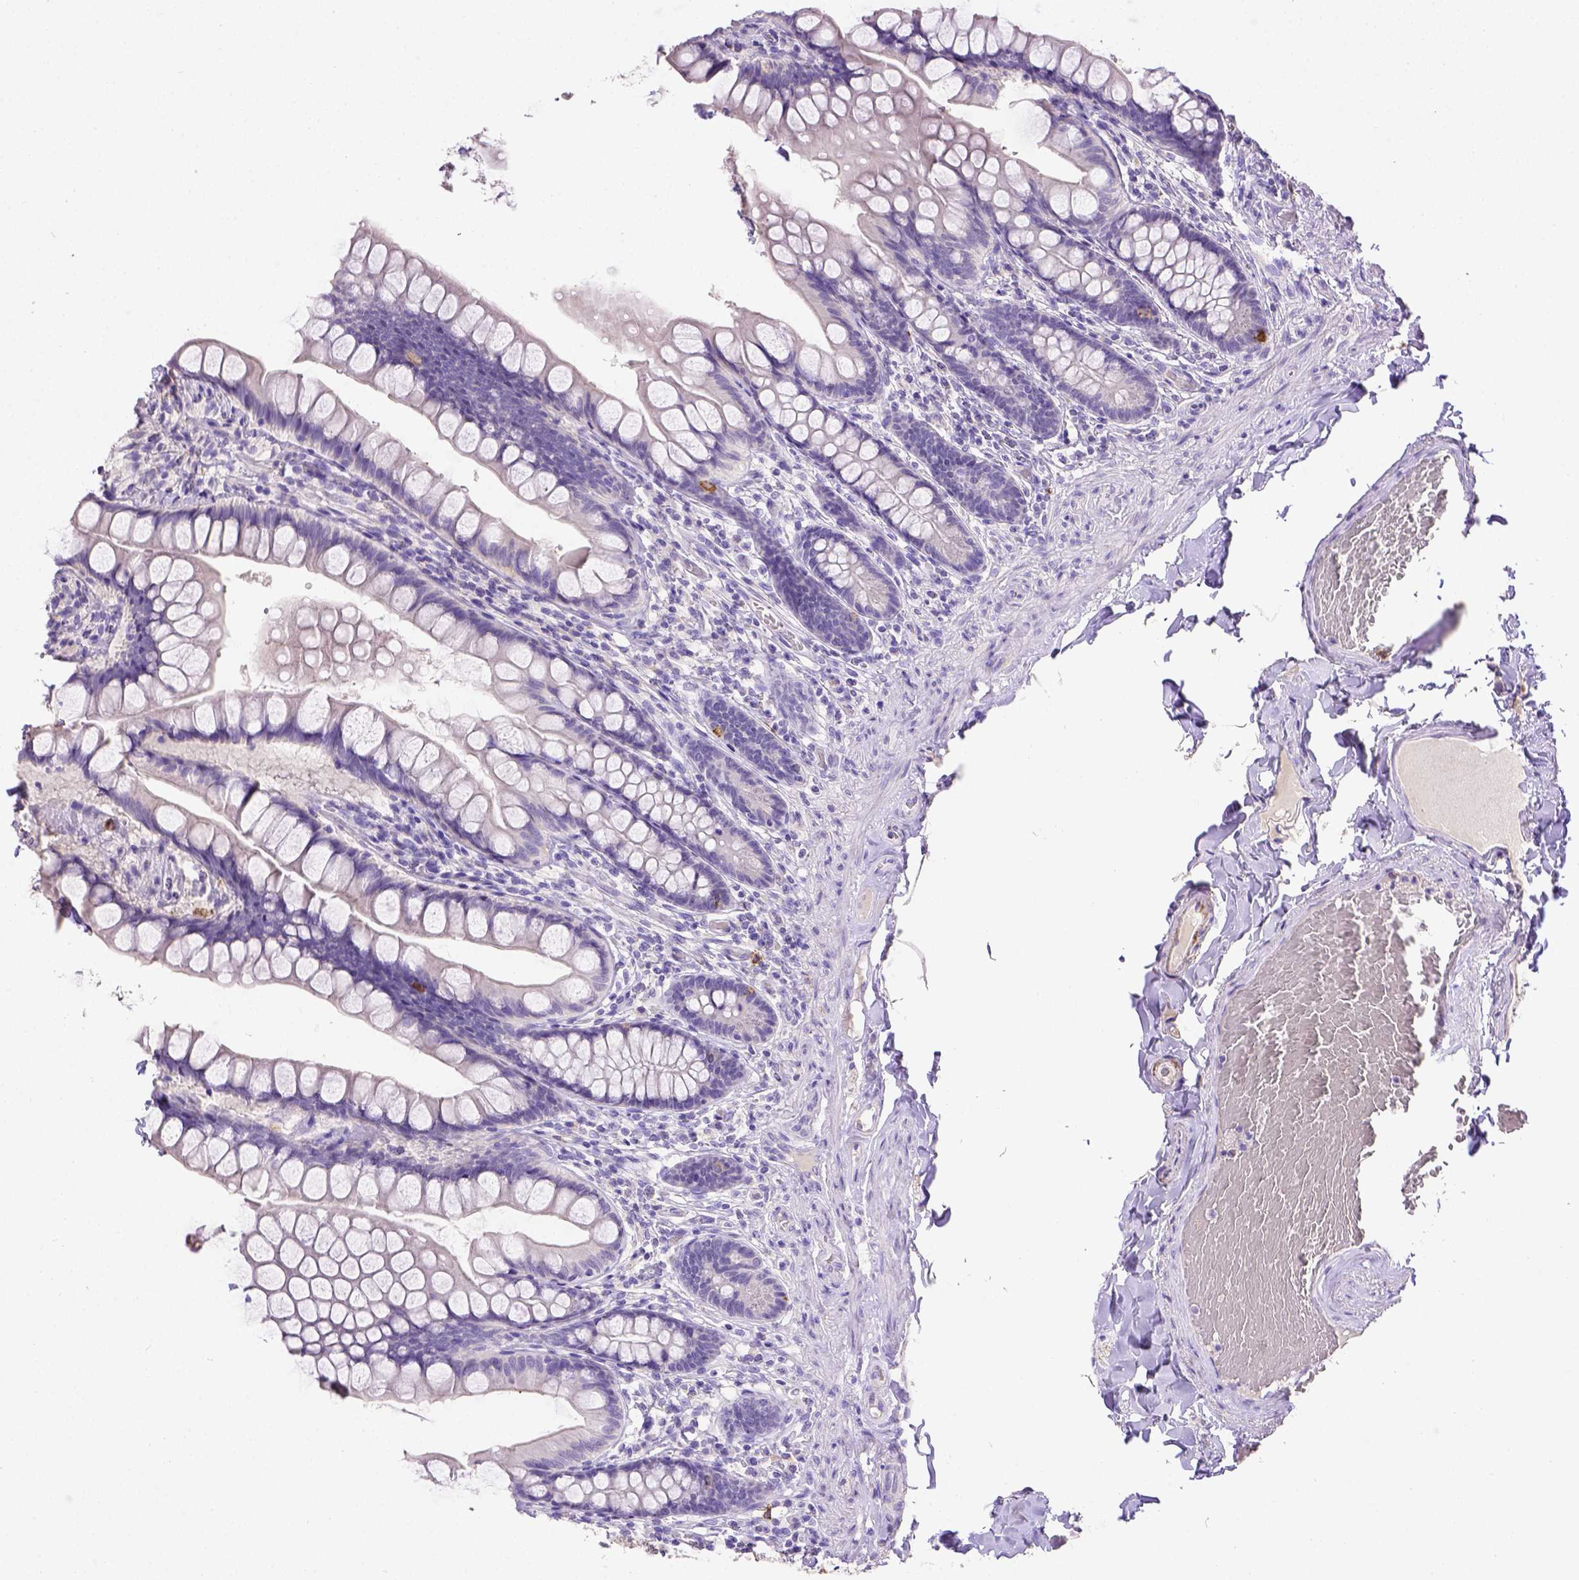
{"staining": {"intensity": "moderate", "quantity": "<25%", "location": "cytoplasmic/membranous"}, "tissue": "small intestine", "cell_type": "Glandular cells", "image_type": "normal", "snomed": [{"axis": "morphology", "description": "Normal tissue, NOS"}, {"axis": "topography", "description": "Small intestine"}], "caption": "Immunohistochemical staining of unremarkable human small intestine shows <25% levels of moderate cytoplasmic/membranous protein staining in about <25% of glandular cells. (DAB (3,3'-diaminobenzidine) IHC, brown staining for protein, blue staining for nuclei).", "gene": "B3GAT1", "patient": {"sex": "male", "age": 70}}